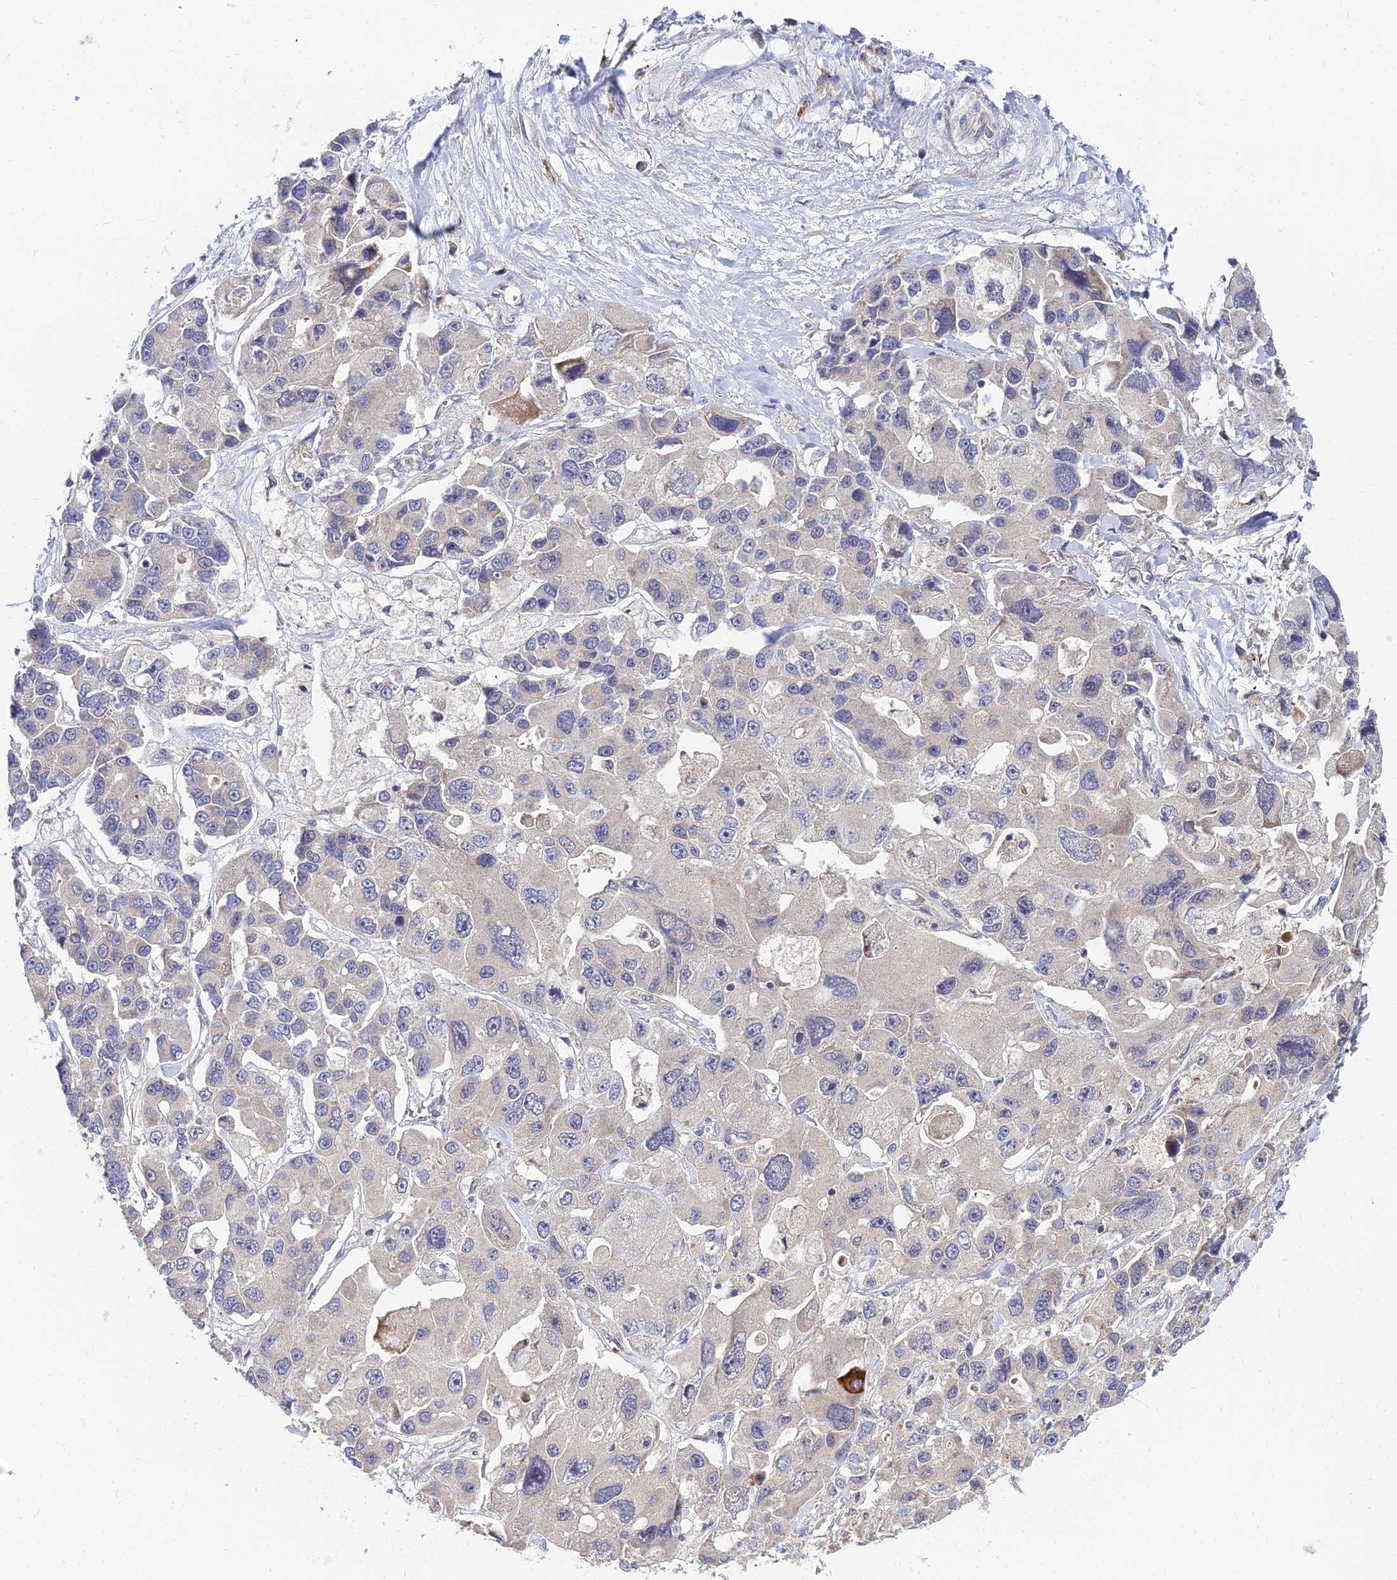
{"staining": {"intensity": "negative", "quantity": "none", "location": "none"}, "tissue": "lung cancer", "cell_type": "Tumor cells", "image_type": "cancer", "snomed": [{"axis": "morphology", "description": "Adenocarcinoma, NOS"}, {"axis": "topography", "description": "Lung"}], "caption": "This is an immunohistochemistry (IHC) micrograph of human lung adenocarcinoma. There is no expression in tumor cells.", "gene": "NPY", "patient": {"sex": "female", "age": 54}}